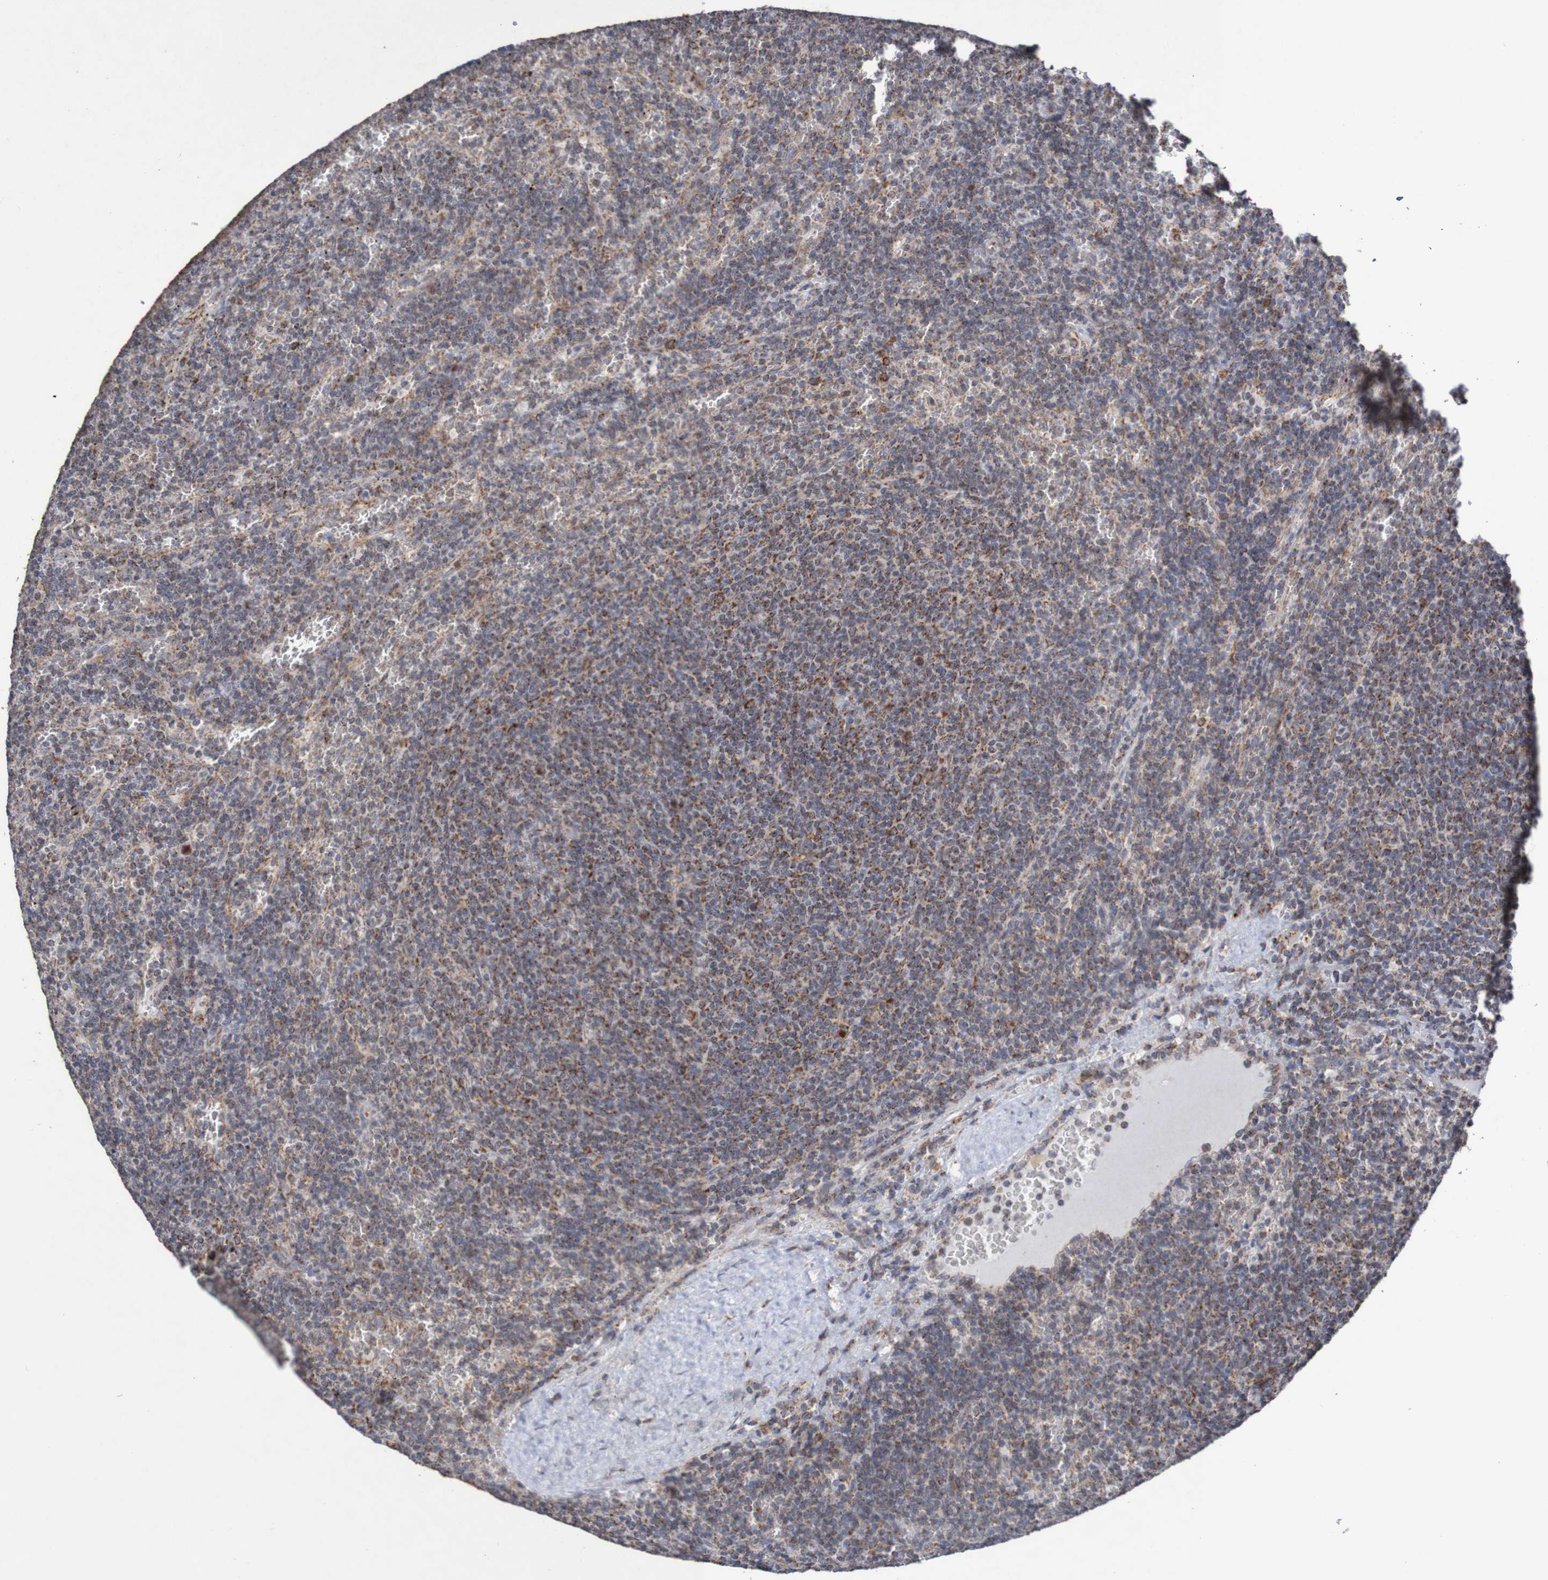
{"staining": {"intensity": "moderate", "quantity": "25%-75%", "location": "cytoplasmic/membranous"}, "tissue": "lymphoma", "cell_type": "Tumor cells", "image_type": "cancer", "snomed": [{"axis": "morphology", "description": "Malignant lymphoma, non-Hodgkin's type, Low grade"}, {"axis": "topography", "description": "Spleen"}], "caption": "Malignant lymphoma, non-Hodgkin's type (low-grade) stained for a protein (brown) shows moderate cytoplasmic/membranous positive staining in approximately 25%-75% of tumor cells.", "gene": "DVL1", "patient": {"sex": "female", "age": 50}}